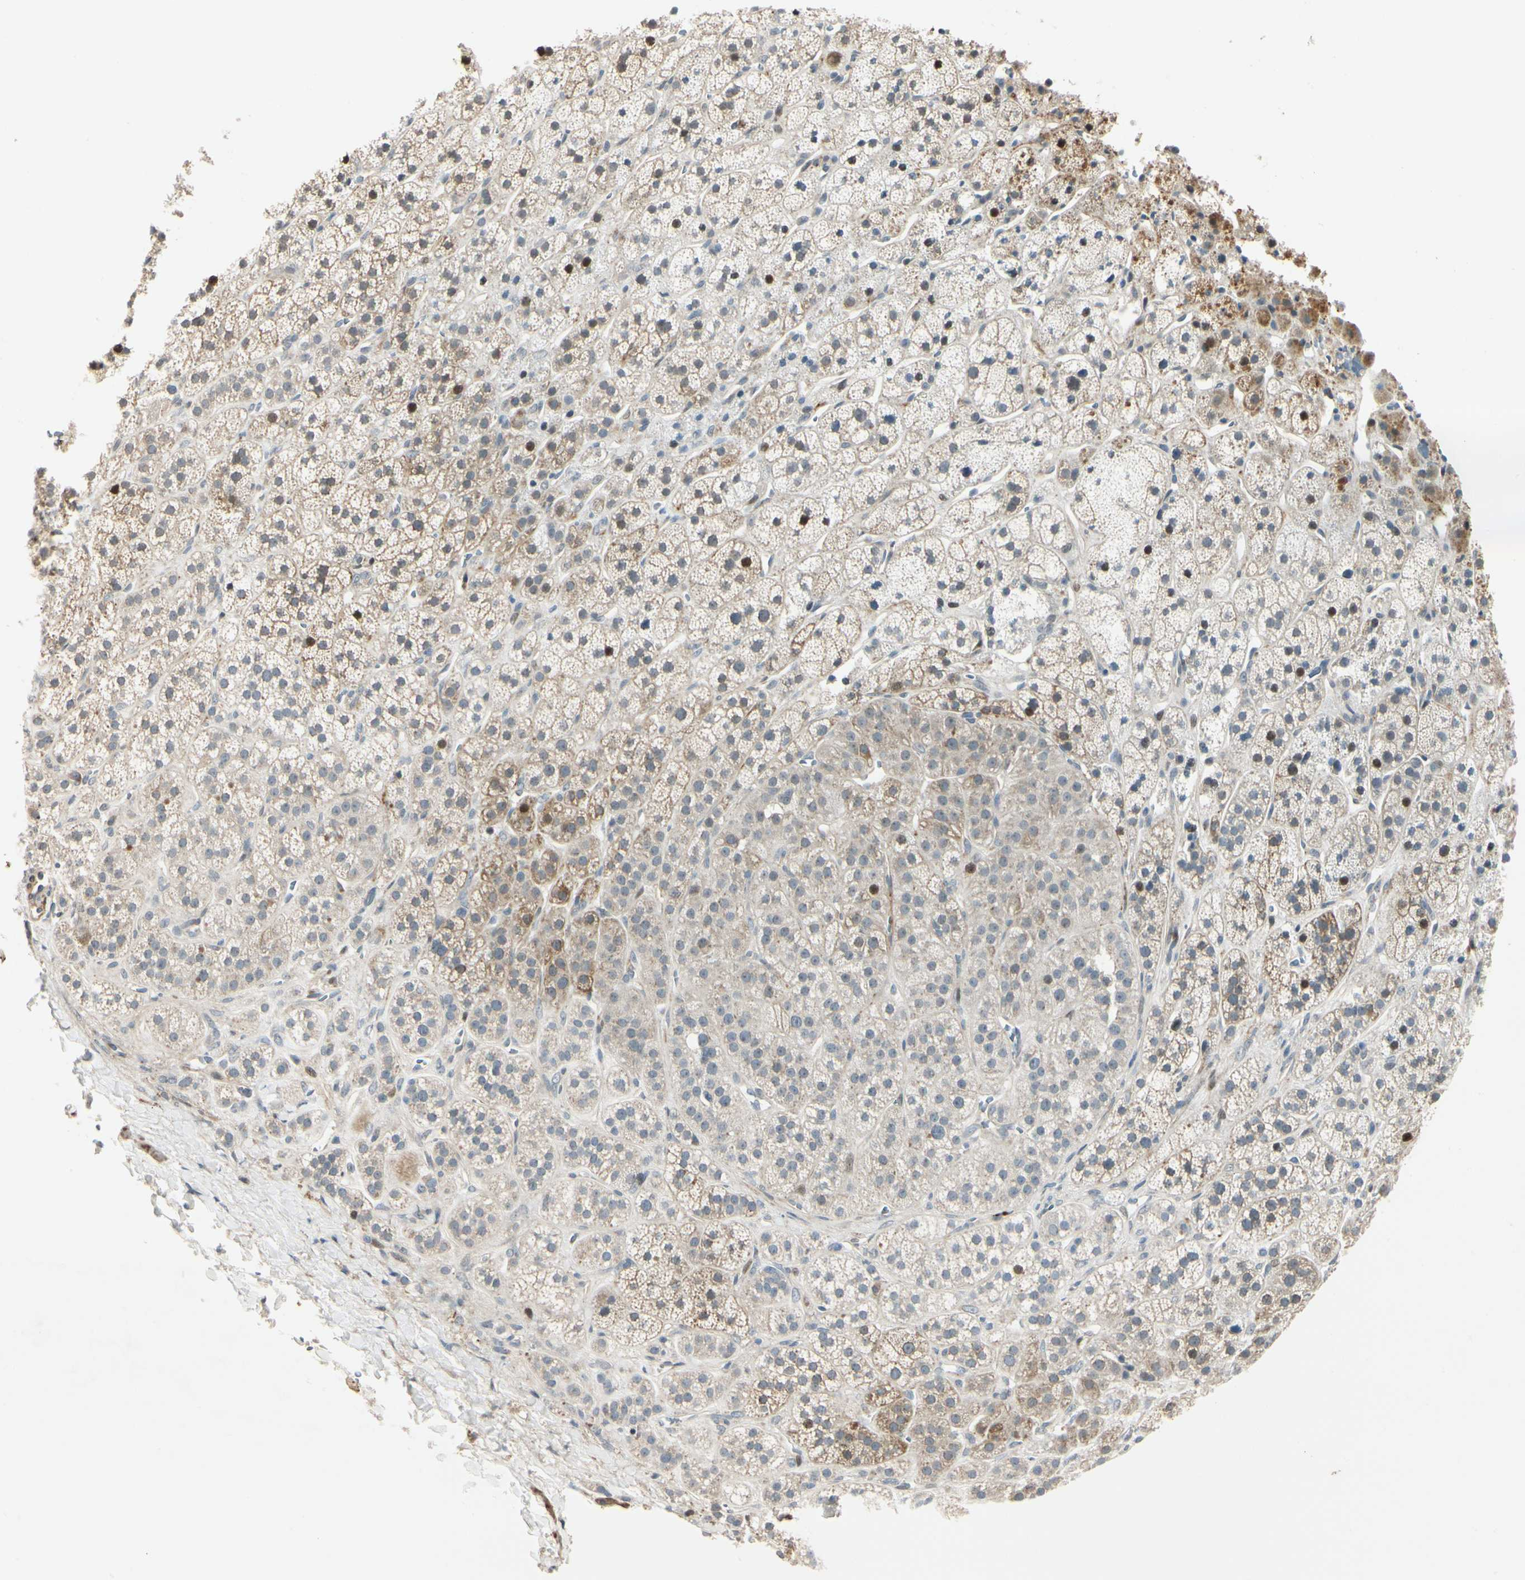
{"staining": {"intensity": "moderate", "quantity": ">75%", "location": "cytoplasmic/membranous"}, "tissue": "adrenal gland", "cell_type": "Glandular cells", "image_type": "normal", "snomed": [{"axis": "morphology", "description": "Normal tissue, NOS"}, {"axis": "topography", "description": "Adrenal gland"}], "caption": "Immunohistochemistry (IHC) of normal adrenal gland displays medium levels of moderate cytoplasmic/membranous staining in about >75% of glandular cells. The protein of interest is shown in brown color, while the nuclei are stained blue.", "gene": "P4HA3", "patient": {"sex": "male", "age": 56}}